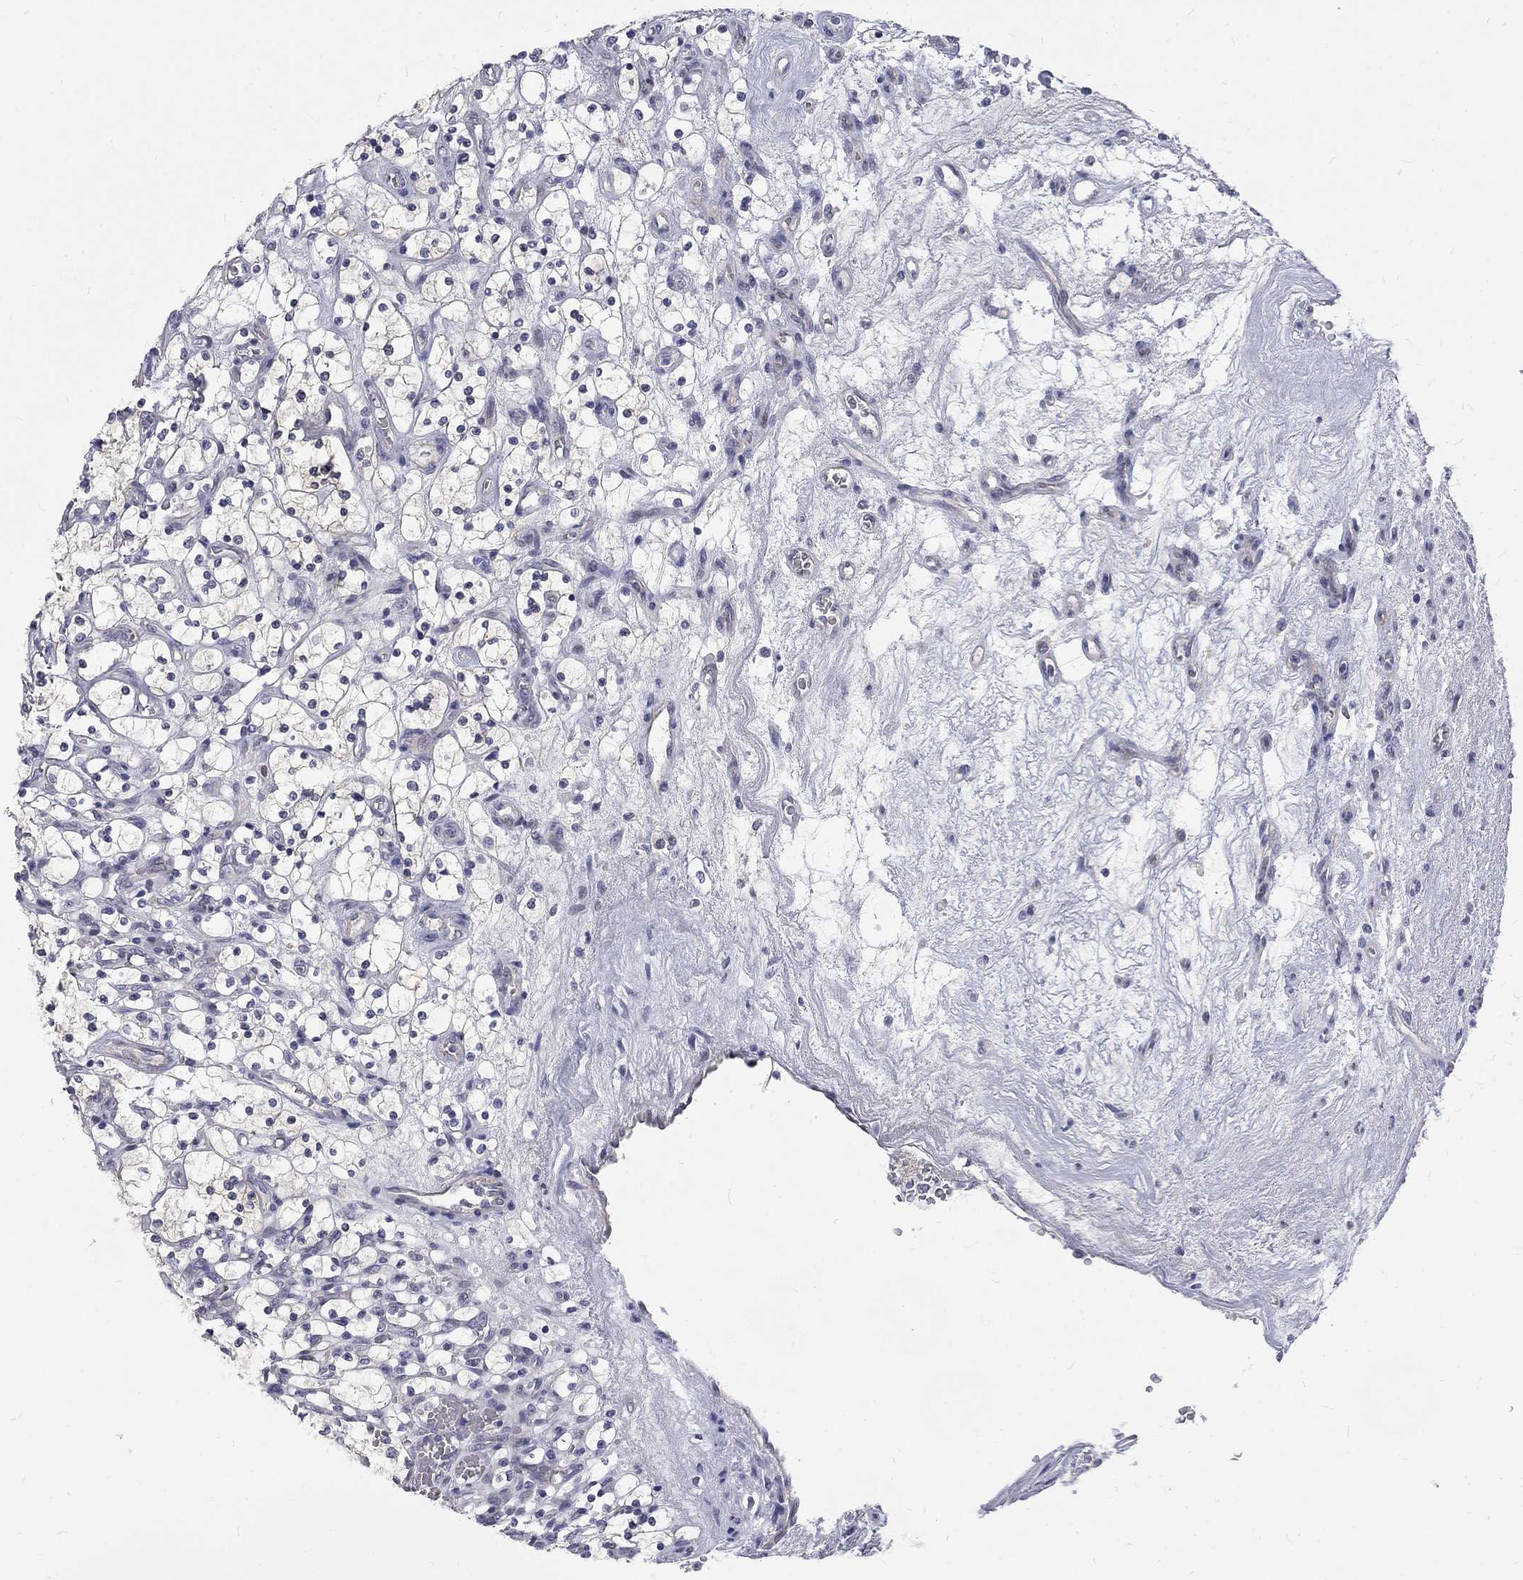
{"staining": {"intensity": "negative", "quantity": "none", "location": "none"}, "tissue": "renal cancer", "cell_type": "Tumor cells", "image_type": "cancer", "snomed": [{"axis": "morphology", "description": "Adenocarcinoma, NOS"}, {"axis": "topography", "description": "Kidney"}], "caption": "Immunohistochemical staining of adenocarcinoma (renal) demonstrates no significant expression in tumor cells.", "gene": "PHKA1", "patient": {"sex": "female", "age": 69}}